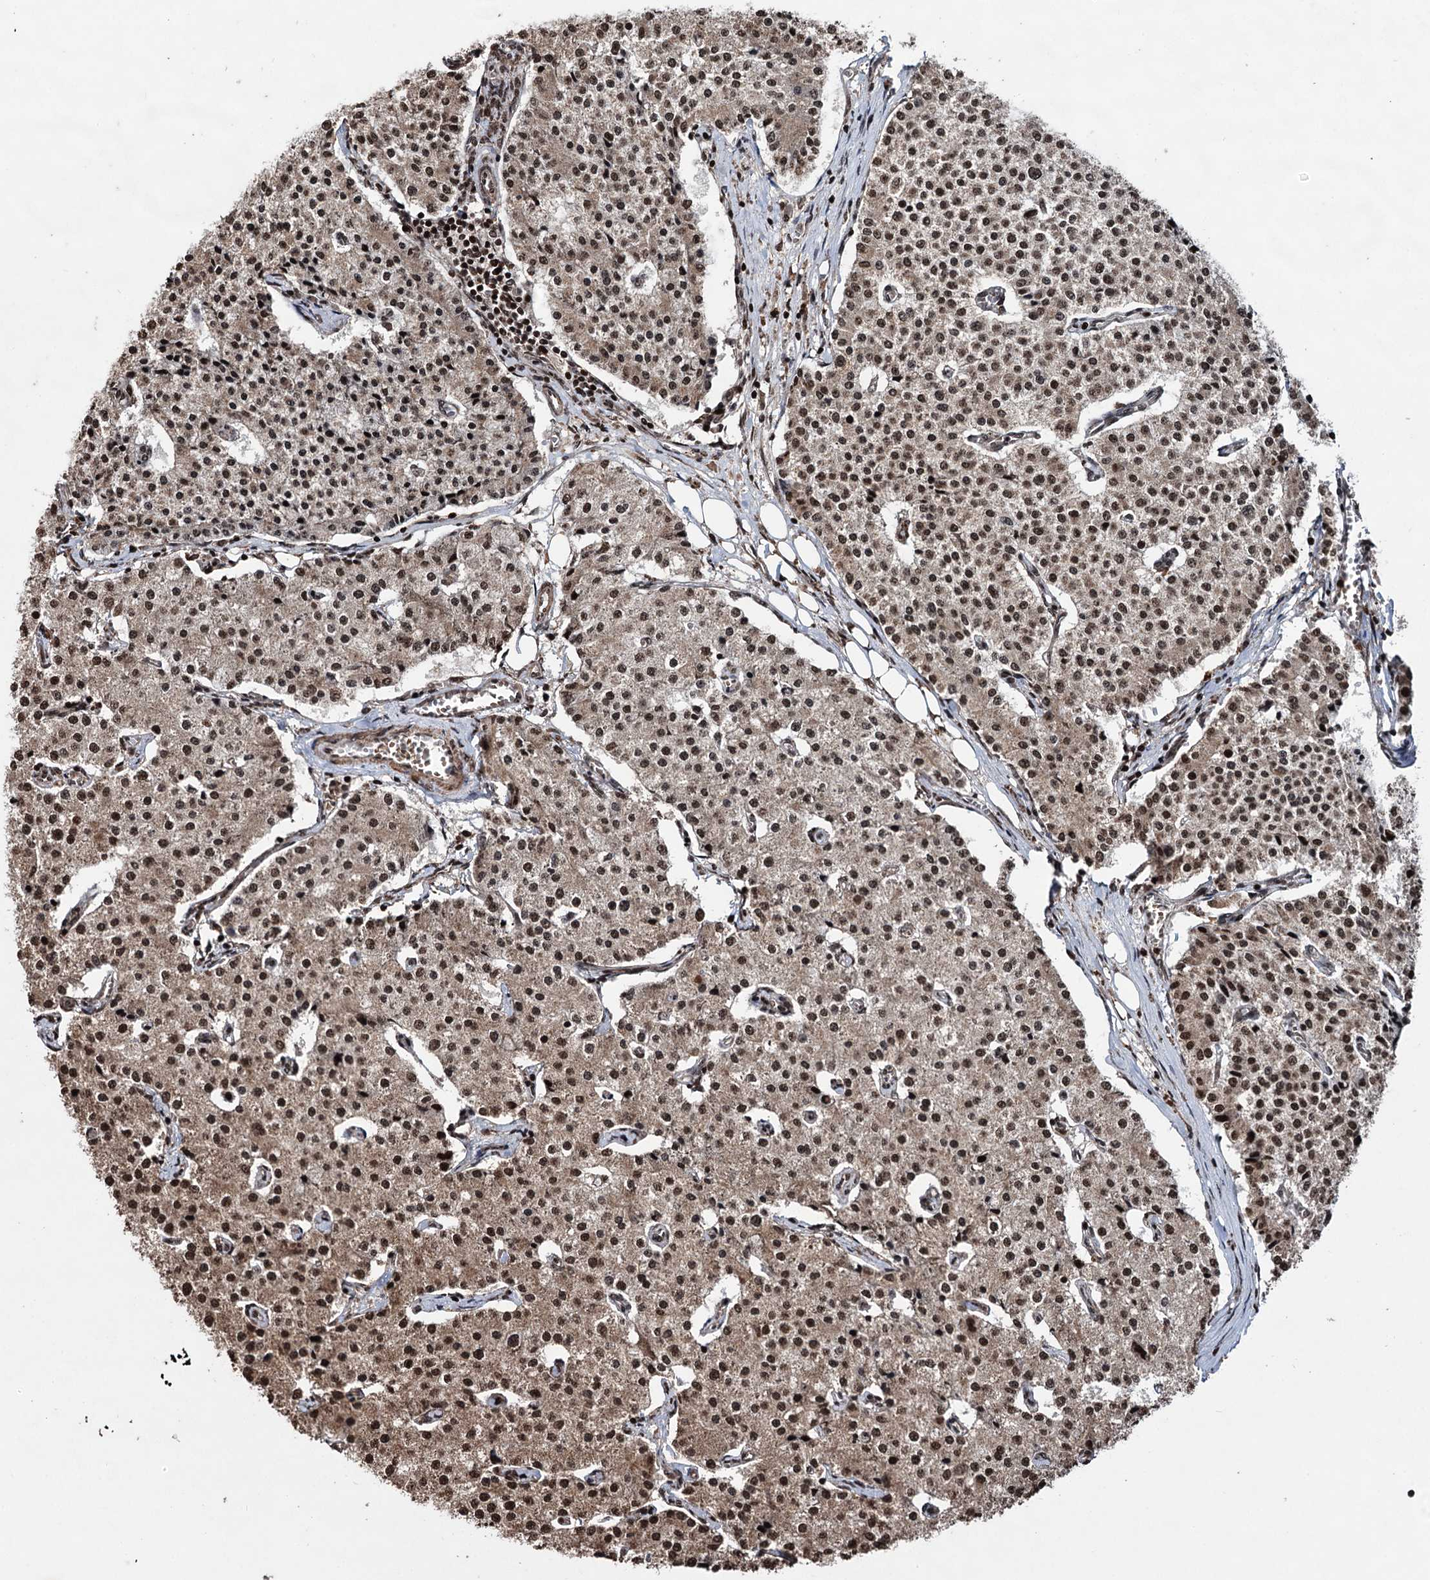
{"staining": {"intensity": "moderate", "quantity": ">75%", "location": "cytoplasmic/membranous,nuclear"}, "tissue": "carcinoid", "cell_type": "Tumor cells", "image_type": "cancer", "snomed": [{"axis": "morphology", "description": "Carcinoid, malignant, NOS"}, {"axis": "topography", "description": "Colon"}], "caption": "Immunohistochemistry (IHC) histopathology image of human carcinoid (malignant) stained for a protein (brown), which shows medium levels of moderate cytoplasmic/membranous and nuclear staining in approximately >75% of tumor cells.", "gene": "EYA4", "patient": {"sex": "female", "age": 52}}